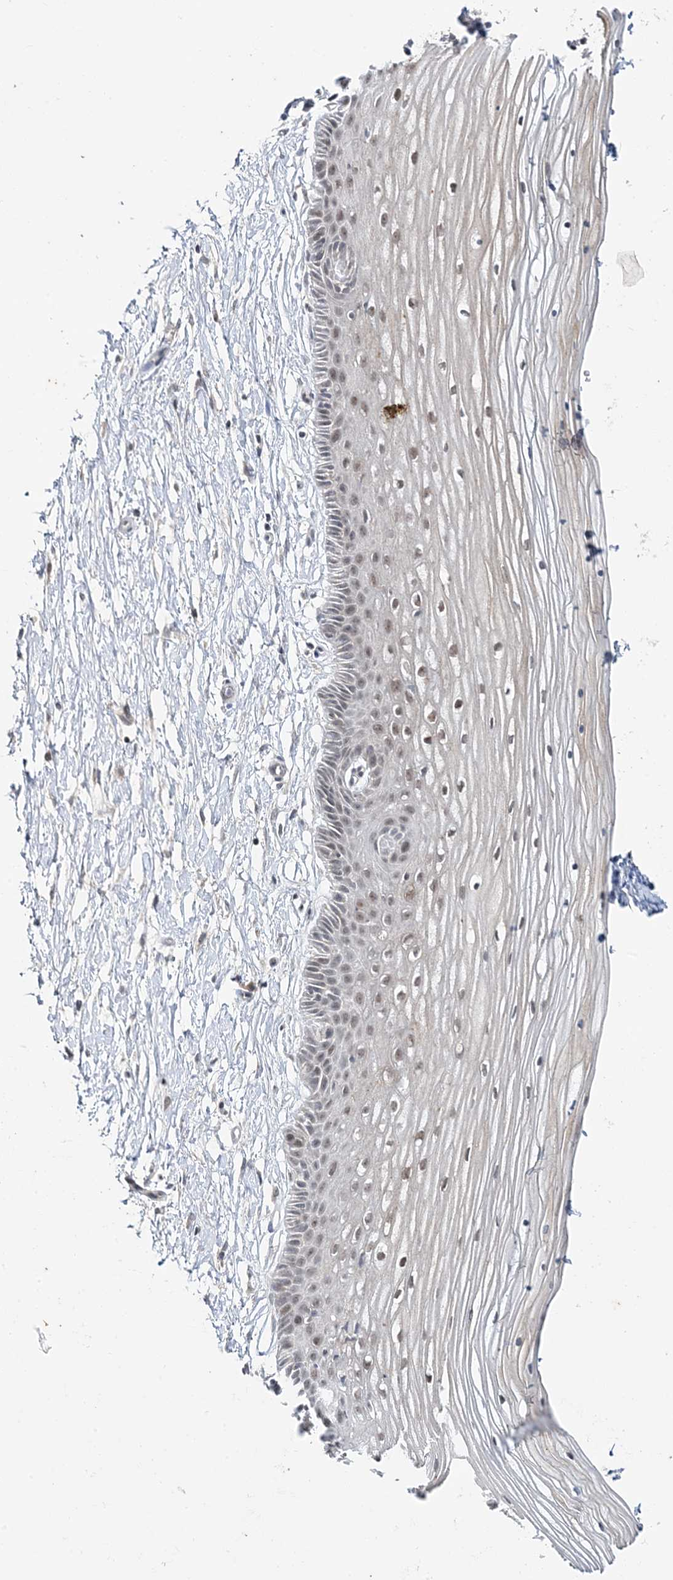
{"staining": {"intensity": "weak", "quantity": "25%-75%", "location": "nuclear"}, "tissue": "vagina", "cell_type": "Squamous epithelial cells", "image_type": "normal", "snomed": [{"axis": "morphology", "description": "Normal tissue, NOS"}, {"axis": "topography", "description": "Vagina"}, {"axis": "topography", "description": "Cervix"}], "caption": "IHC of normal vagina exhibits low levels of weak nuclear staining in approximately 25%-75% of squamous epithelial cells. The staining is performed using DAB brown chromogen to label protein expression. The nuclei are counter-stained blue using hematoxylin.", "gene": "LEXM", "patient": {"sex": "female", "age": 40}}